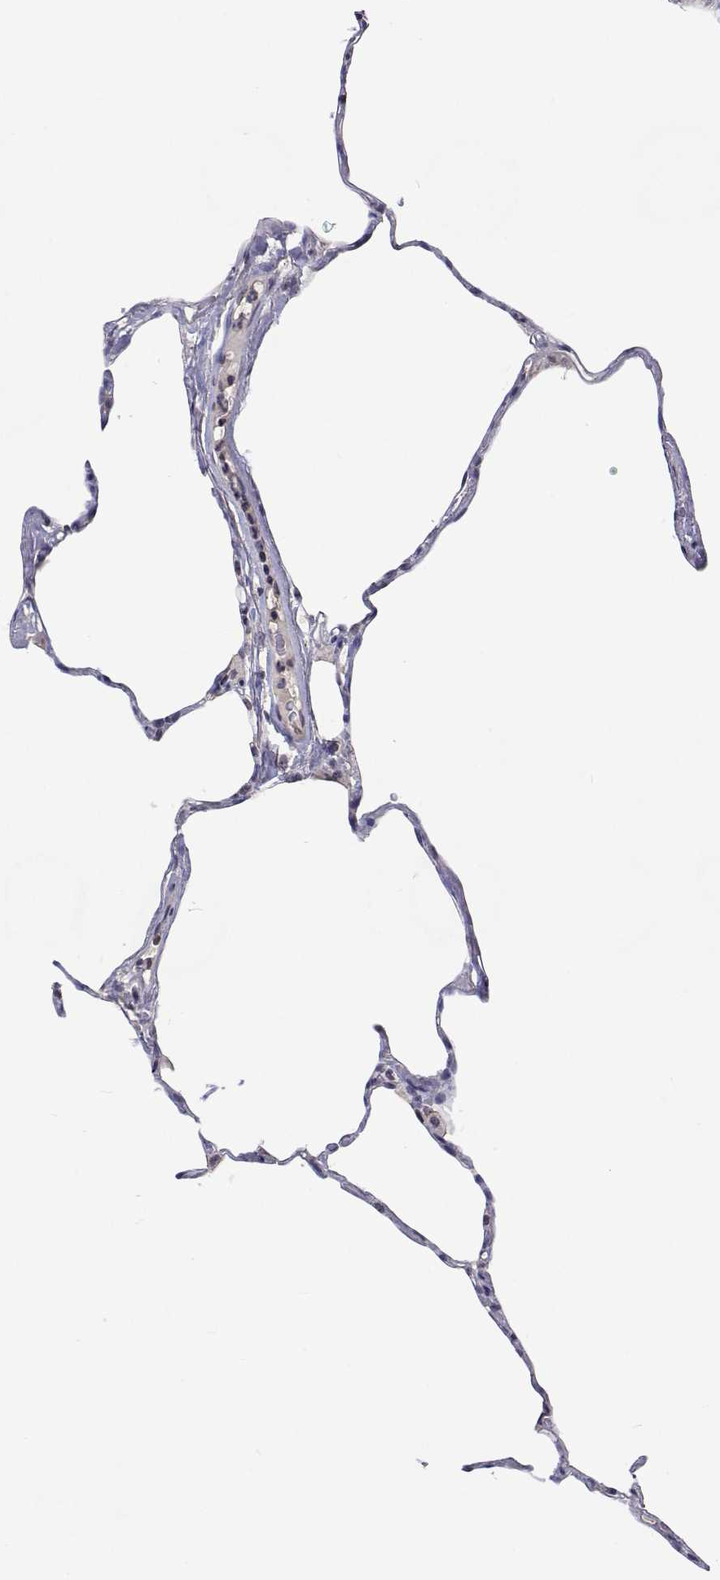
{"staining": {"intensity": "weak", "quantity": "25%-75%", "location": "nuclear"}, "tissue": "lung", "cell_type": "Alveolar cells", "image_type": "normal", "snomed": [{"axis": "morphology", "description": "Normal tissue, NOS"}, {"axis": "topography", "description": "Lung"}], "caption": "Protein staining of normal lung shows weak nuclear staining in approximately 25%-75% of alveolar cells.", "gene": "NHP2", "patient": {"sex": "male", "age": 65}}